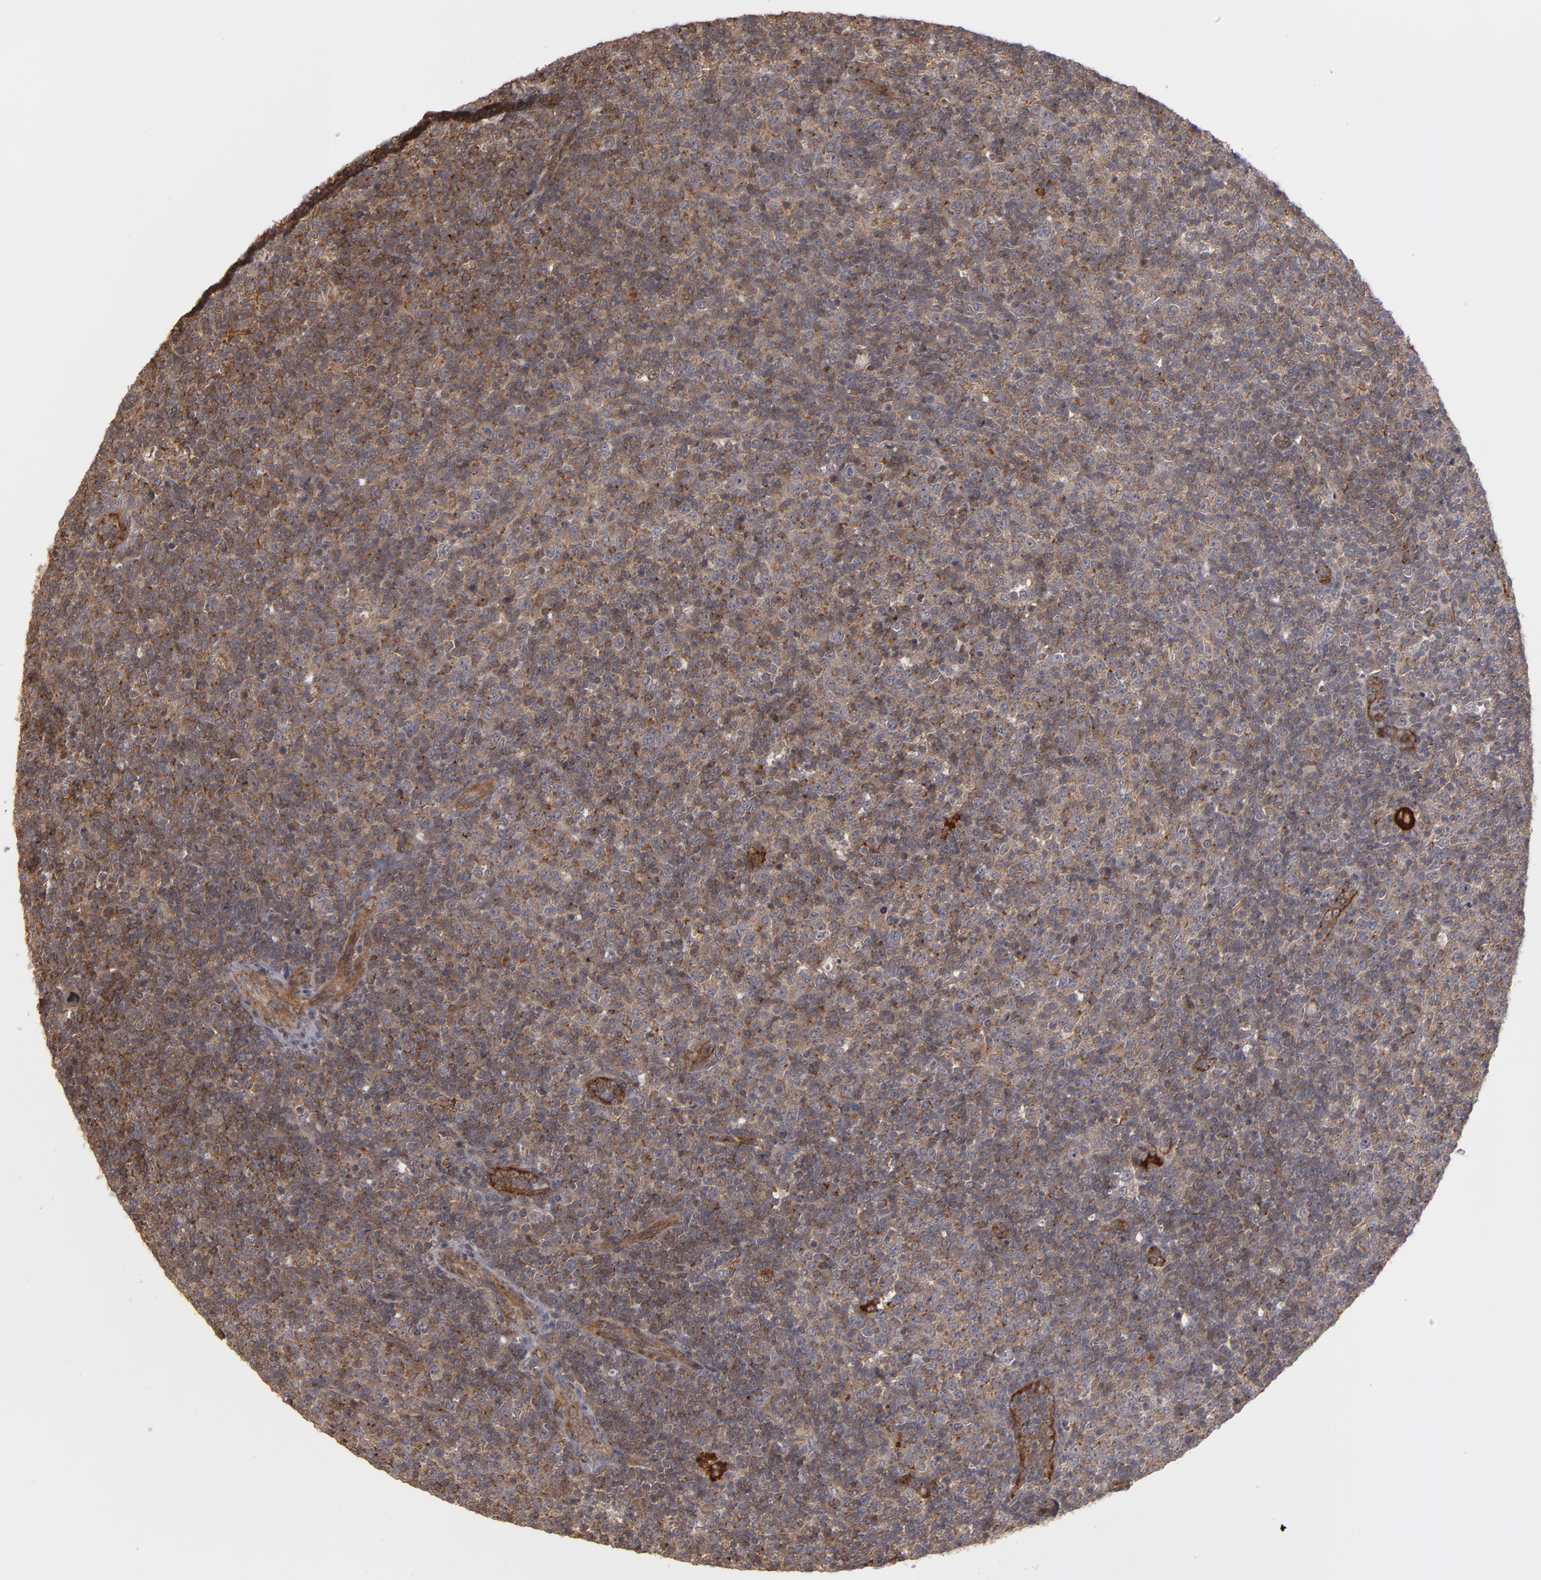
{"staining": {"intensity": "moderate", "quantity": "25%-75%", "location": "cytoplasmic/membranous"}, "tissue": "lymphoma", "cell_type": "Tumor cells", "image_type": "cancer", "snomed": [{"axis": "morphology", "description": "Malignant lymphoma, non-Hodgkin's type, Low grade"}, {"axis": "topography", "description": "Lymph node"}], "caption": "High-magnification brightfield microscopy of lymphoma stained with DAB (brown) and counterstained with hematoxylin (blue). tumor cells exhibit moderate cytoplasmic/membranous expression is appreciated in about25%-75% of cells.", "gene": "TJP1", "patient": {"sex": "male", "age": 70}}